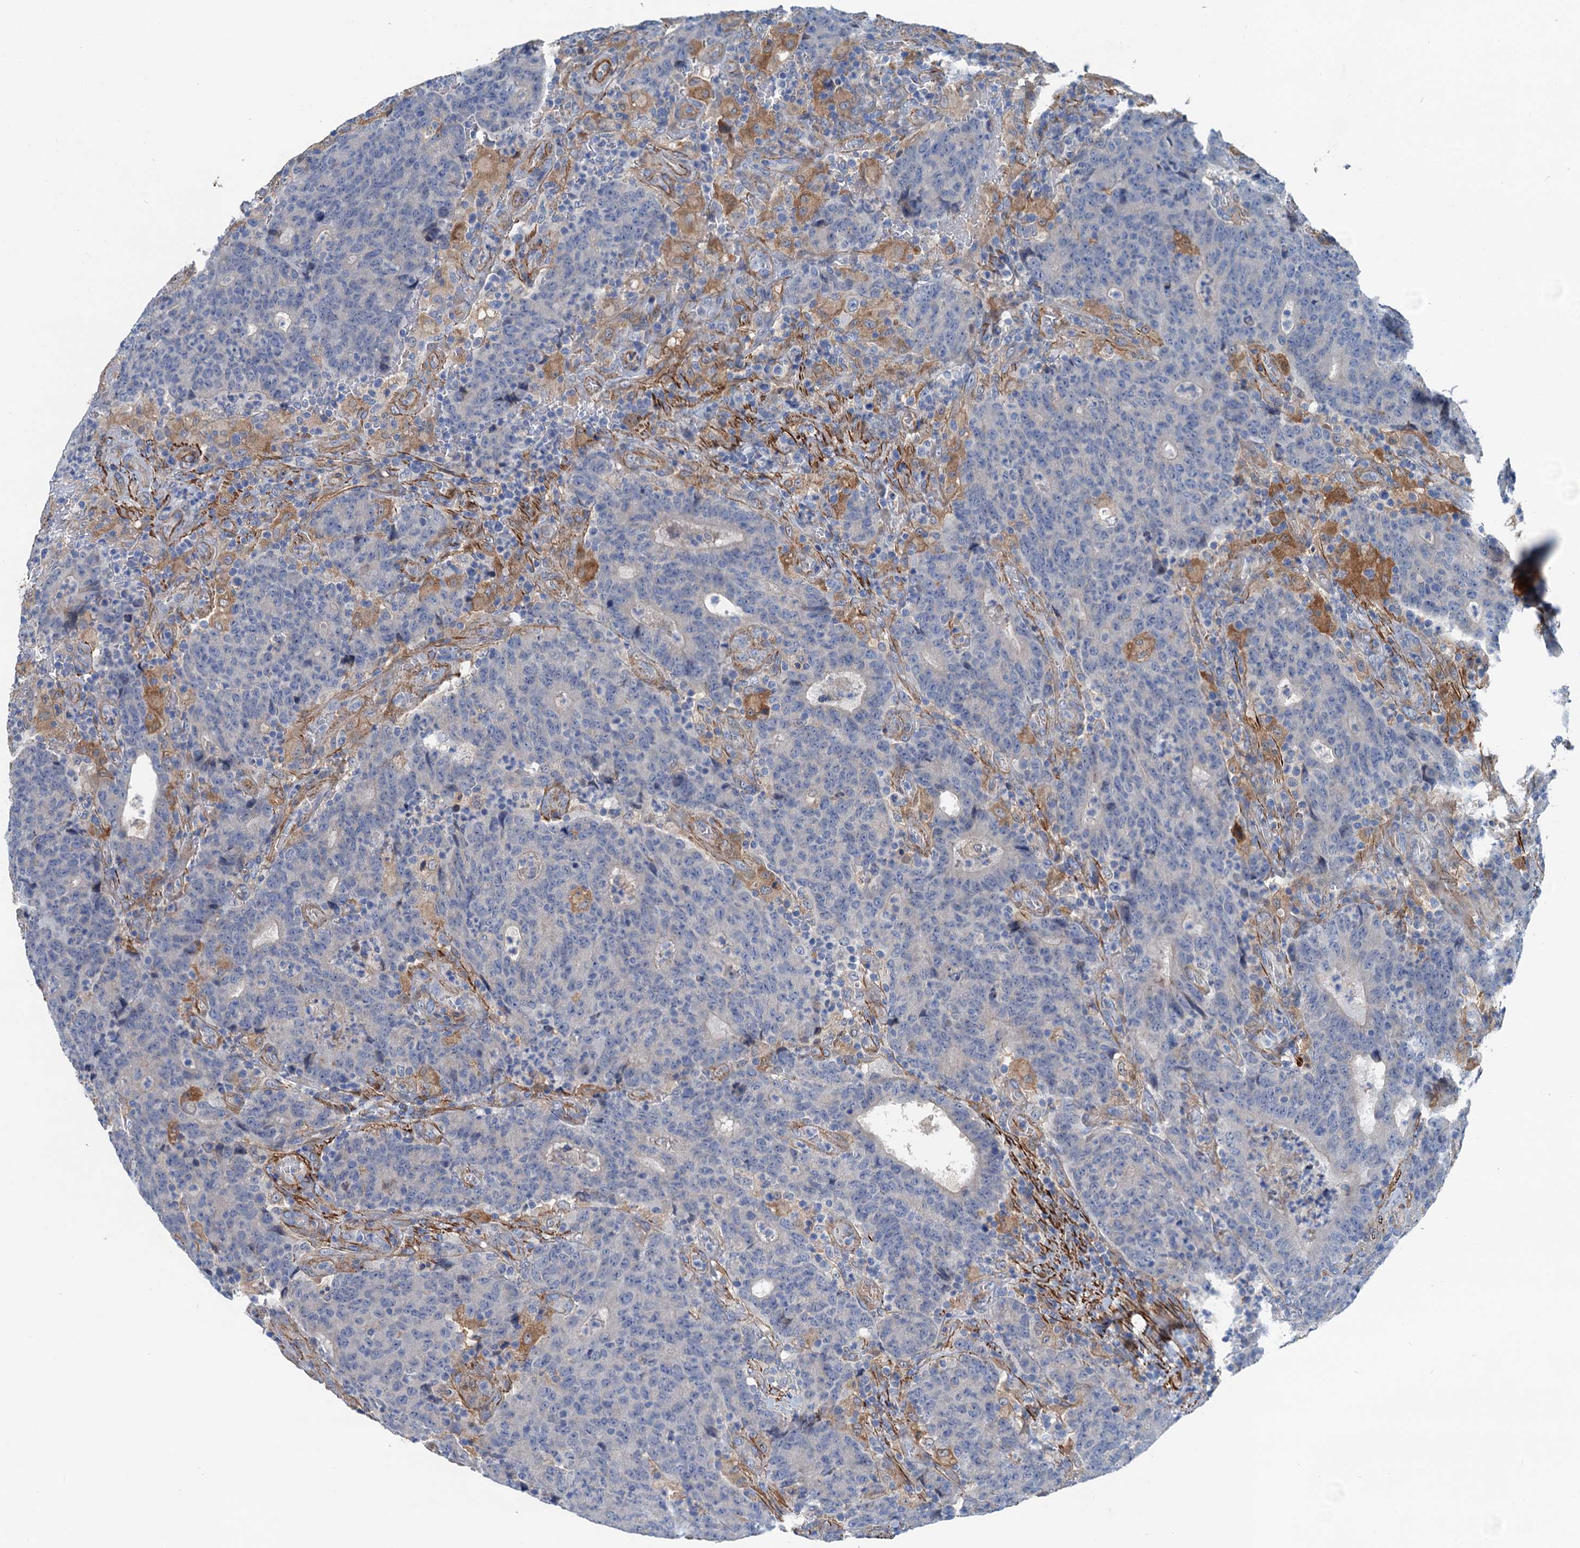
{"staining": {"intensity": "weak", "quantity": "<25%", "location": "cytoplasmic/membranous"}, "tissue": "colorectal cancer", "cell_type": "Tumor cells", "image_type": "cancer", "snomed": [{"axis": "morphology", "description": "Adenocarcinoma, NOS"}, {"axis": "topography", "description": "Colon"}], "caption": "This image is of colorectal adenocarcinoma stained with IHC to label a protein in brown with the nuclei are counter-stained blue. There is no staining in tumor cells. (IHC, brightfield microscopy, high magnification).", "gene": "CSTPP1", "patient": {"sex": "female", "age": 75}}